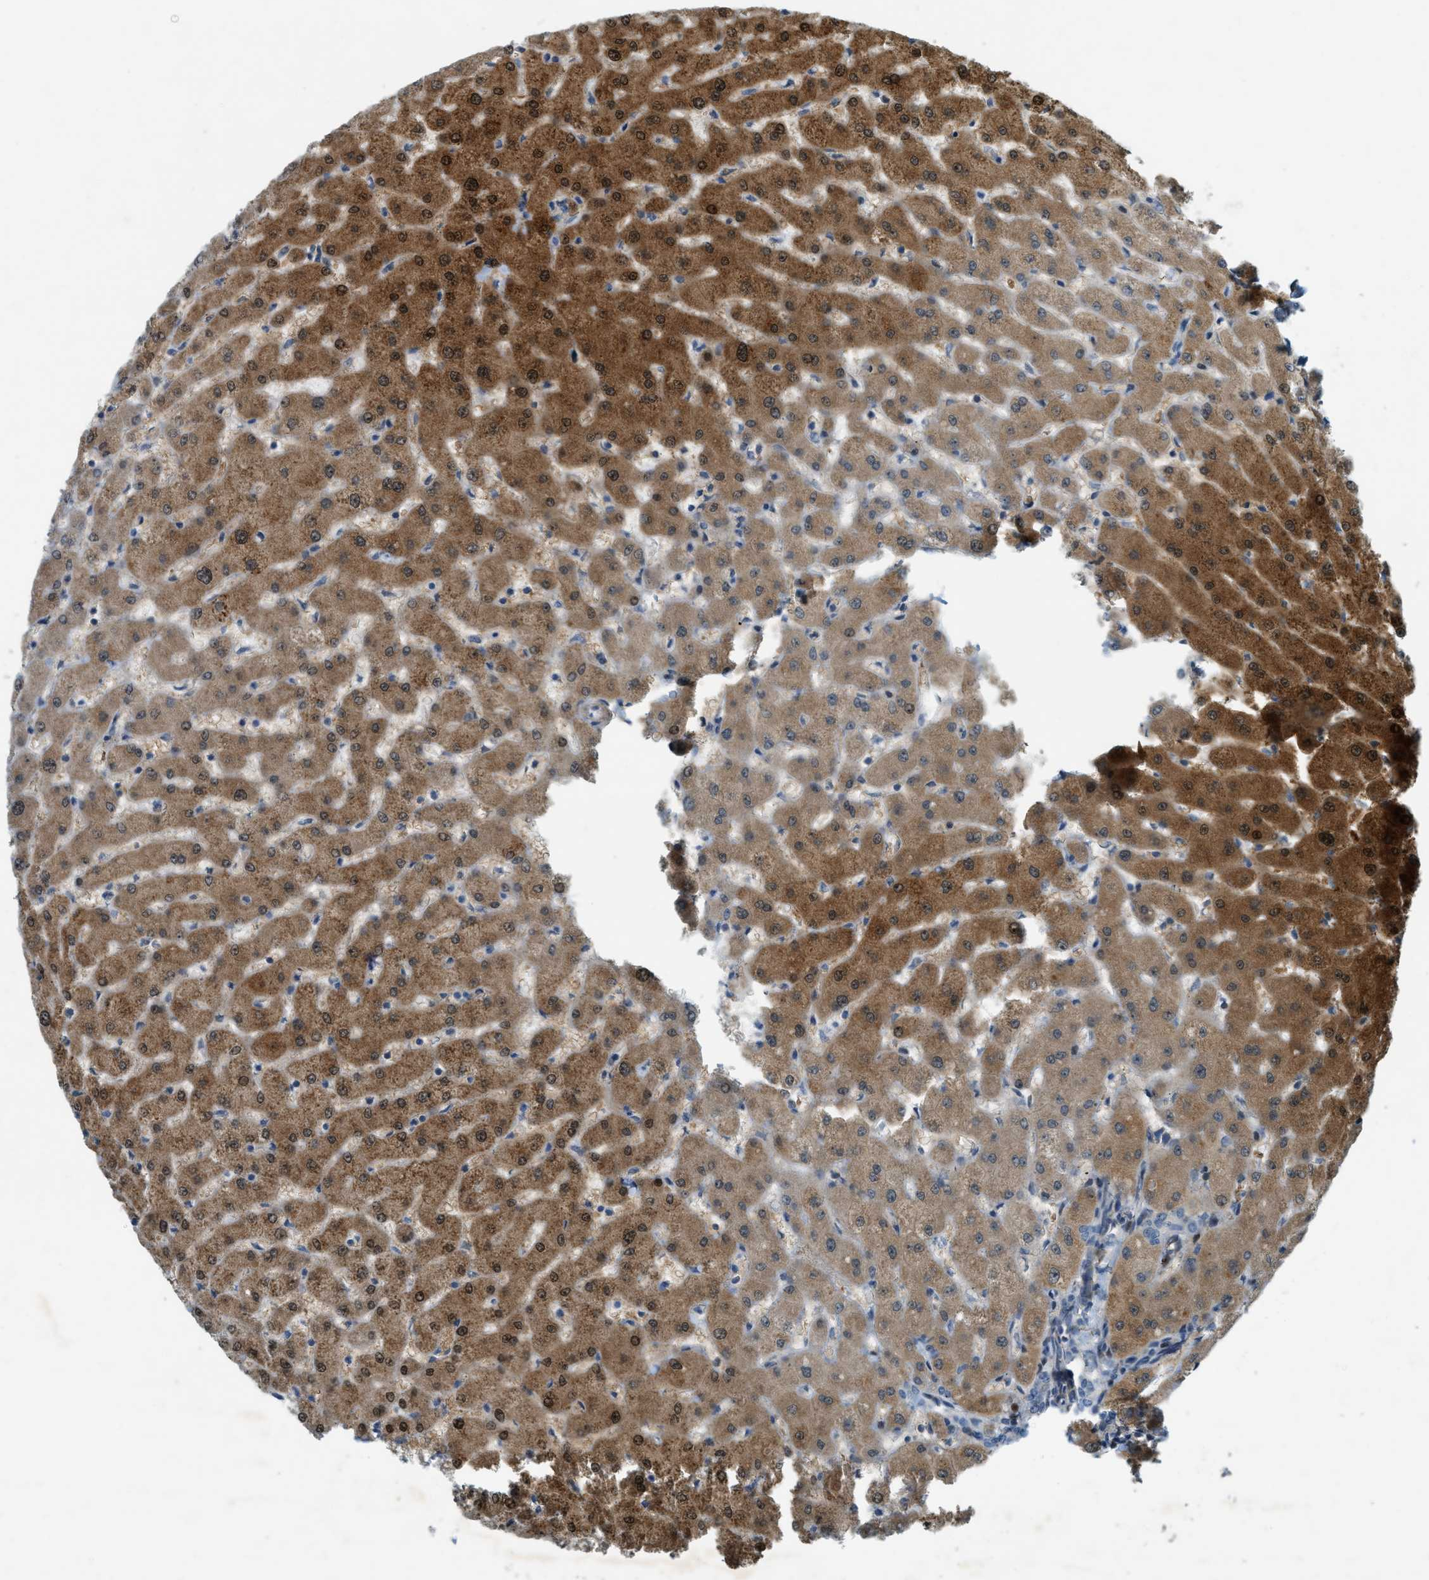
{"staining": {"intensity": "negative", "quantity": "none", "location": "none"}, "tissue": "liver", "cell_type": "Cholangiocytes", "image_type": "normal", "snomed": [{"axis": "morphology", "description": "Normal tissue, NOS"}, {"axis": "topography", "description": "Liver"}], "caption": "IHC photomicrograph of unremarkable human liver stained for a protein (brown), which demonstrates no expression in cholangiocytes.", "gene": "PDCL3", "patient": {"sex": "female", "age": 63}}